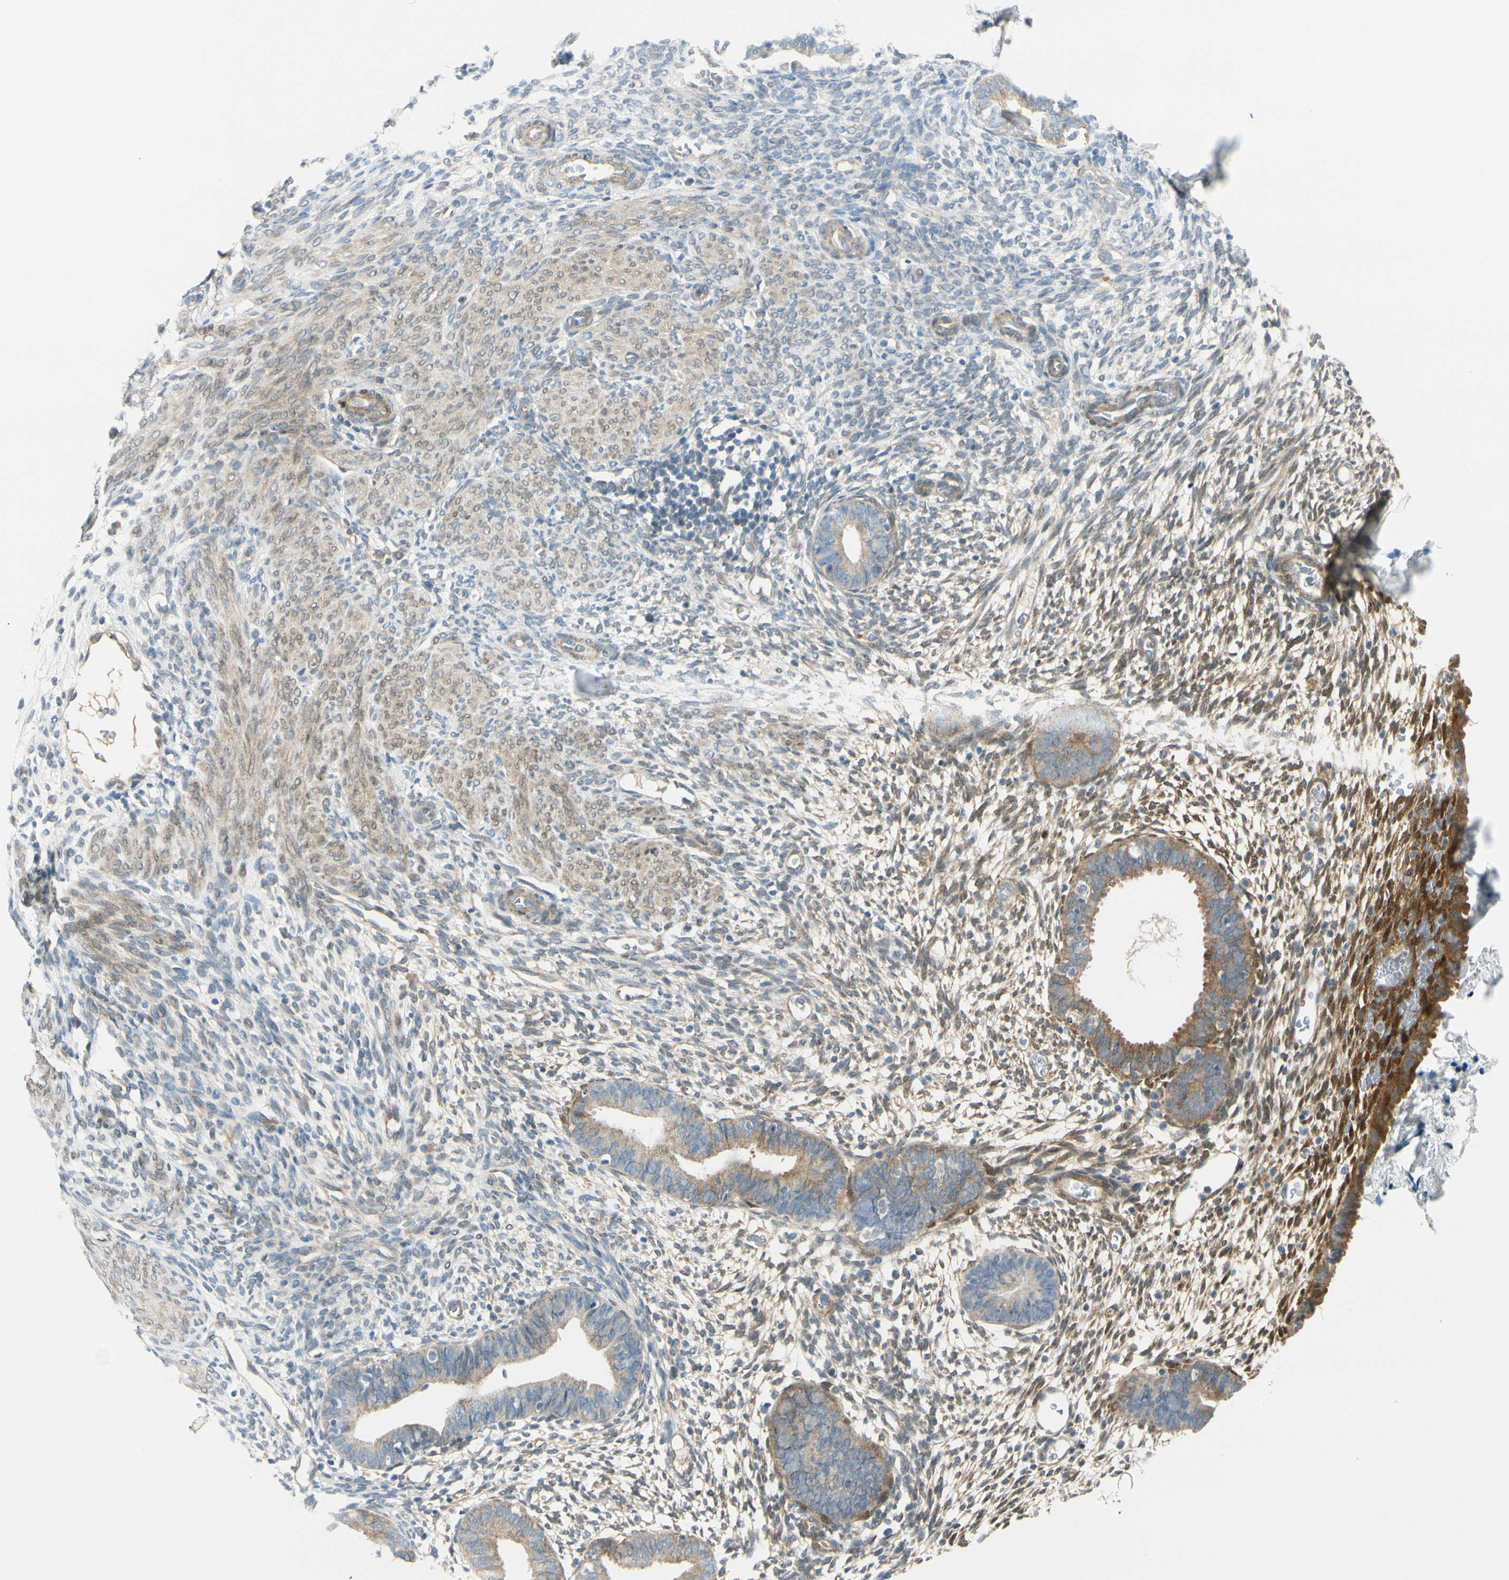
{"staining": {"intensity": "moderate", "quantity": "25%-75%", "location": "cytoplasmic/membranous"}, "tissue": "endometrium", "cell_type": "Cells in endometrial stroma", "image_type": "normal", "snomed": [{"axis": "morphology", "description": "Normal tissue, NOS"}, {"axis": "morphology", "description": "Atrophy, NOS"}, {"axis": "topography", "description": "Uterus"}, {"axis": "topography", "description": "Endometrium"}], "caption": "A medium amount of moderate cytoplasmic/membranous expression is present in approximately 25%-75% of cells in endometrial stroma in unremarkable endometrium. Immunohistochemistry (ihc) stains the protein of interest in brown and the nuclei are stained blue.", "gene": "FHL2", "patient": {"sex": "female", "age": 68}}